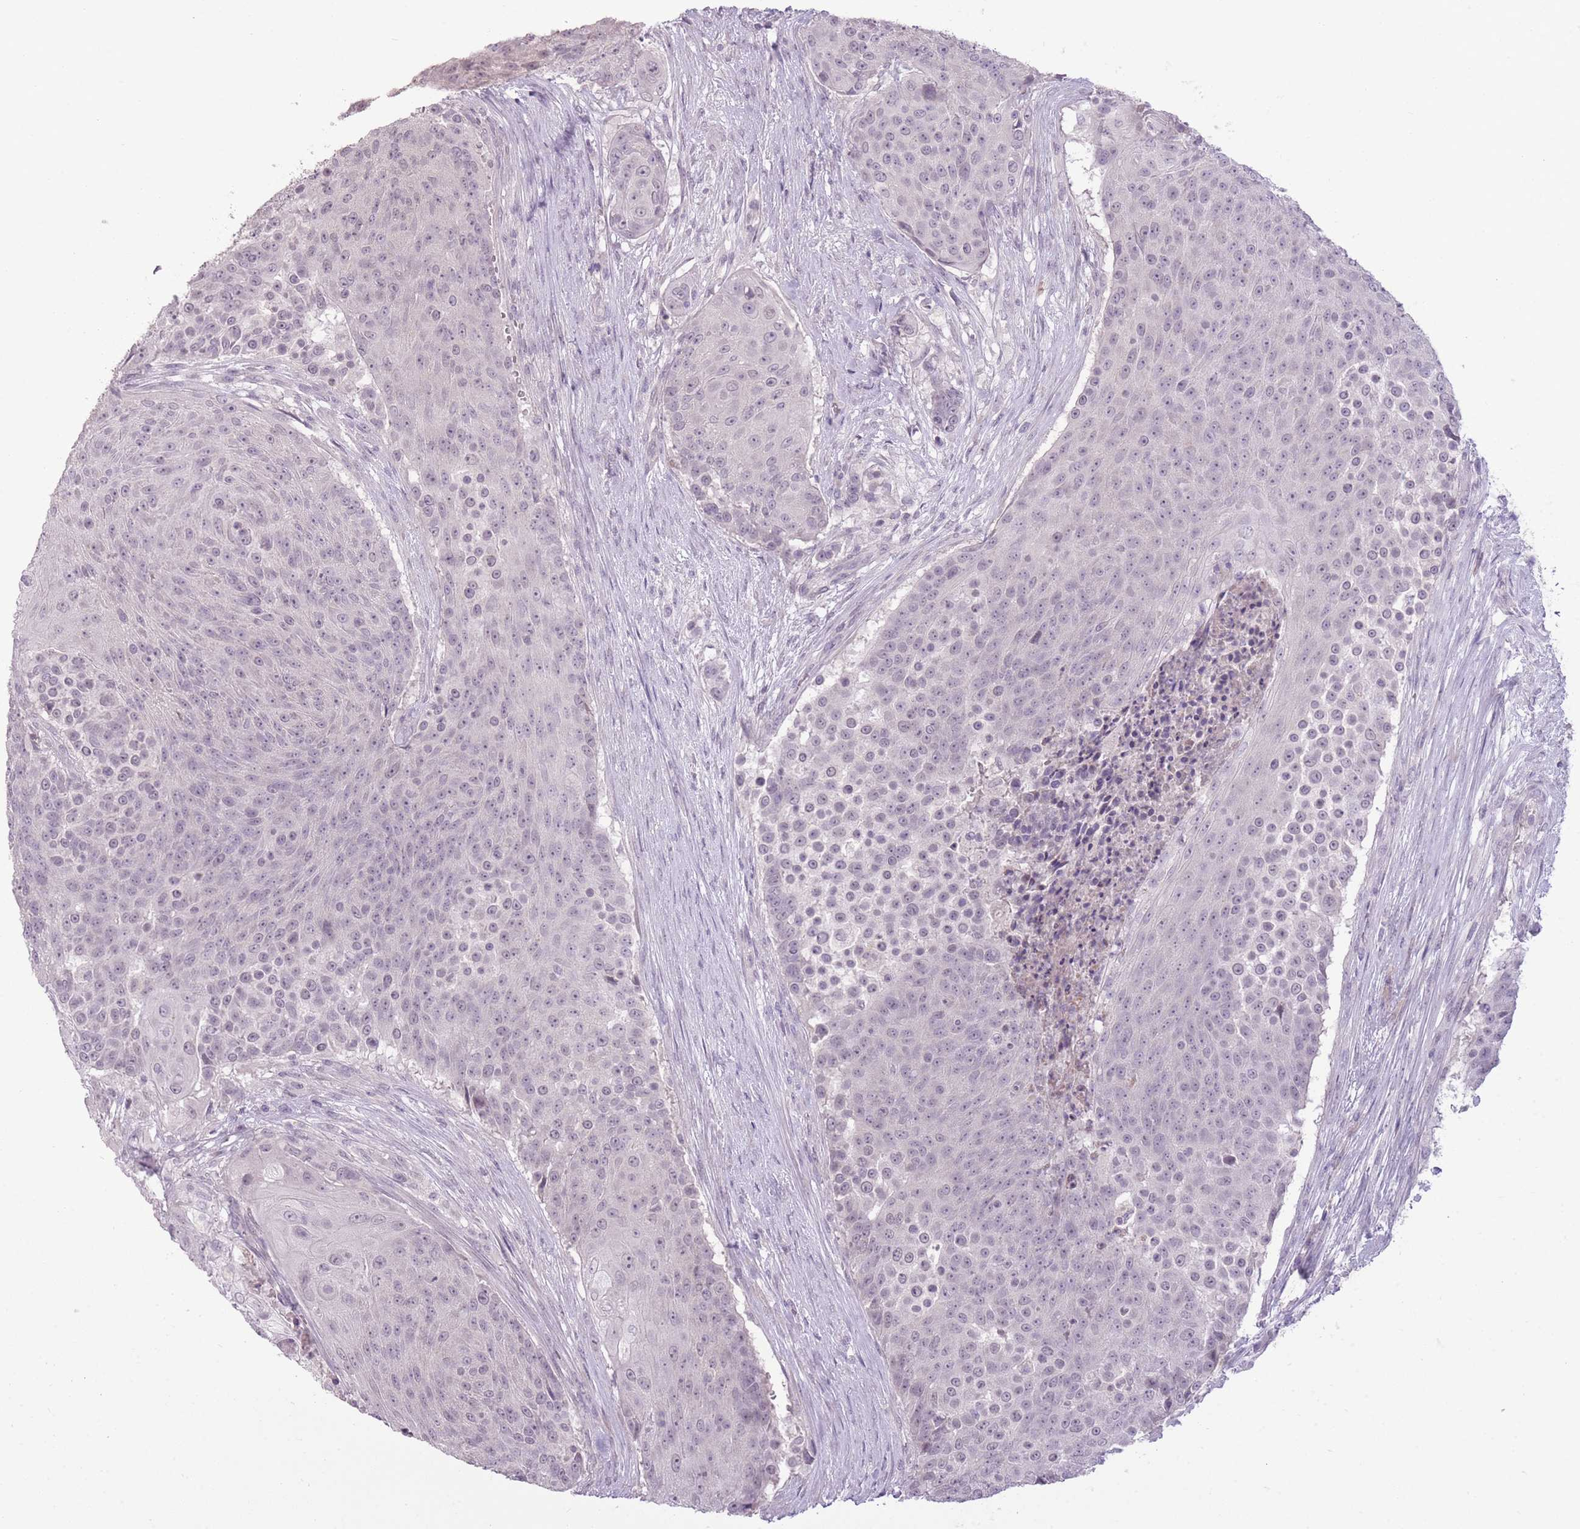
{"staining": {"intensity": "weak", "quantity": "<25%", "location": "nuclear"}, "tissue": "urothelial cancer", "cell_type": "Tumor cells", "image_type": "cancer", "snomed": [{"axis": "morphology", "description": "Urothelial carcinoma, High grade"}, {"axis": "topography", "description": "Urinary bladder"}], "caption": "DAB immunohistochemical staining of urothelial carcinoma (high-grade) reveals no significant positivity in tumor cells.", "gene": "ZBTB24", "patient": {"sex": "female", "age": 63}}